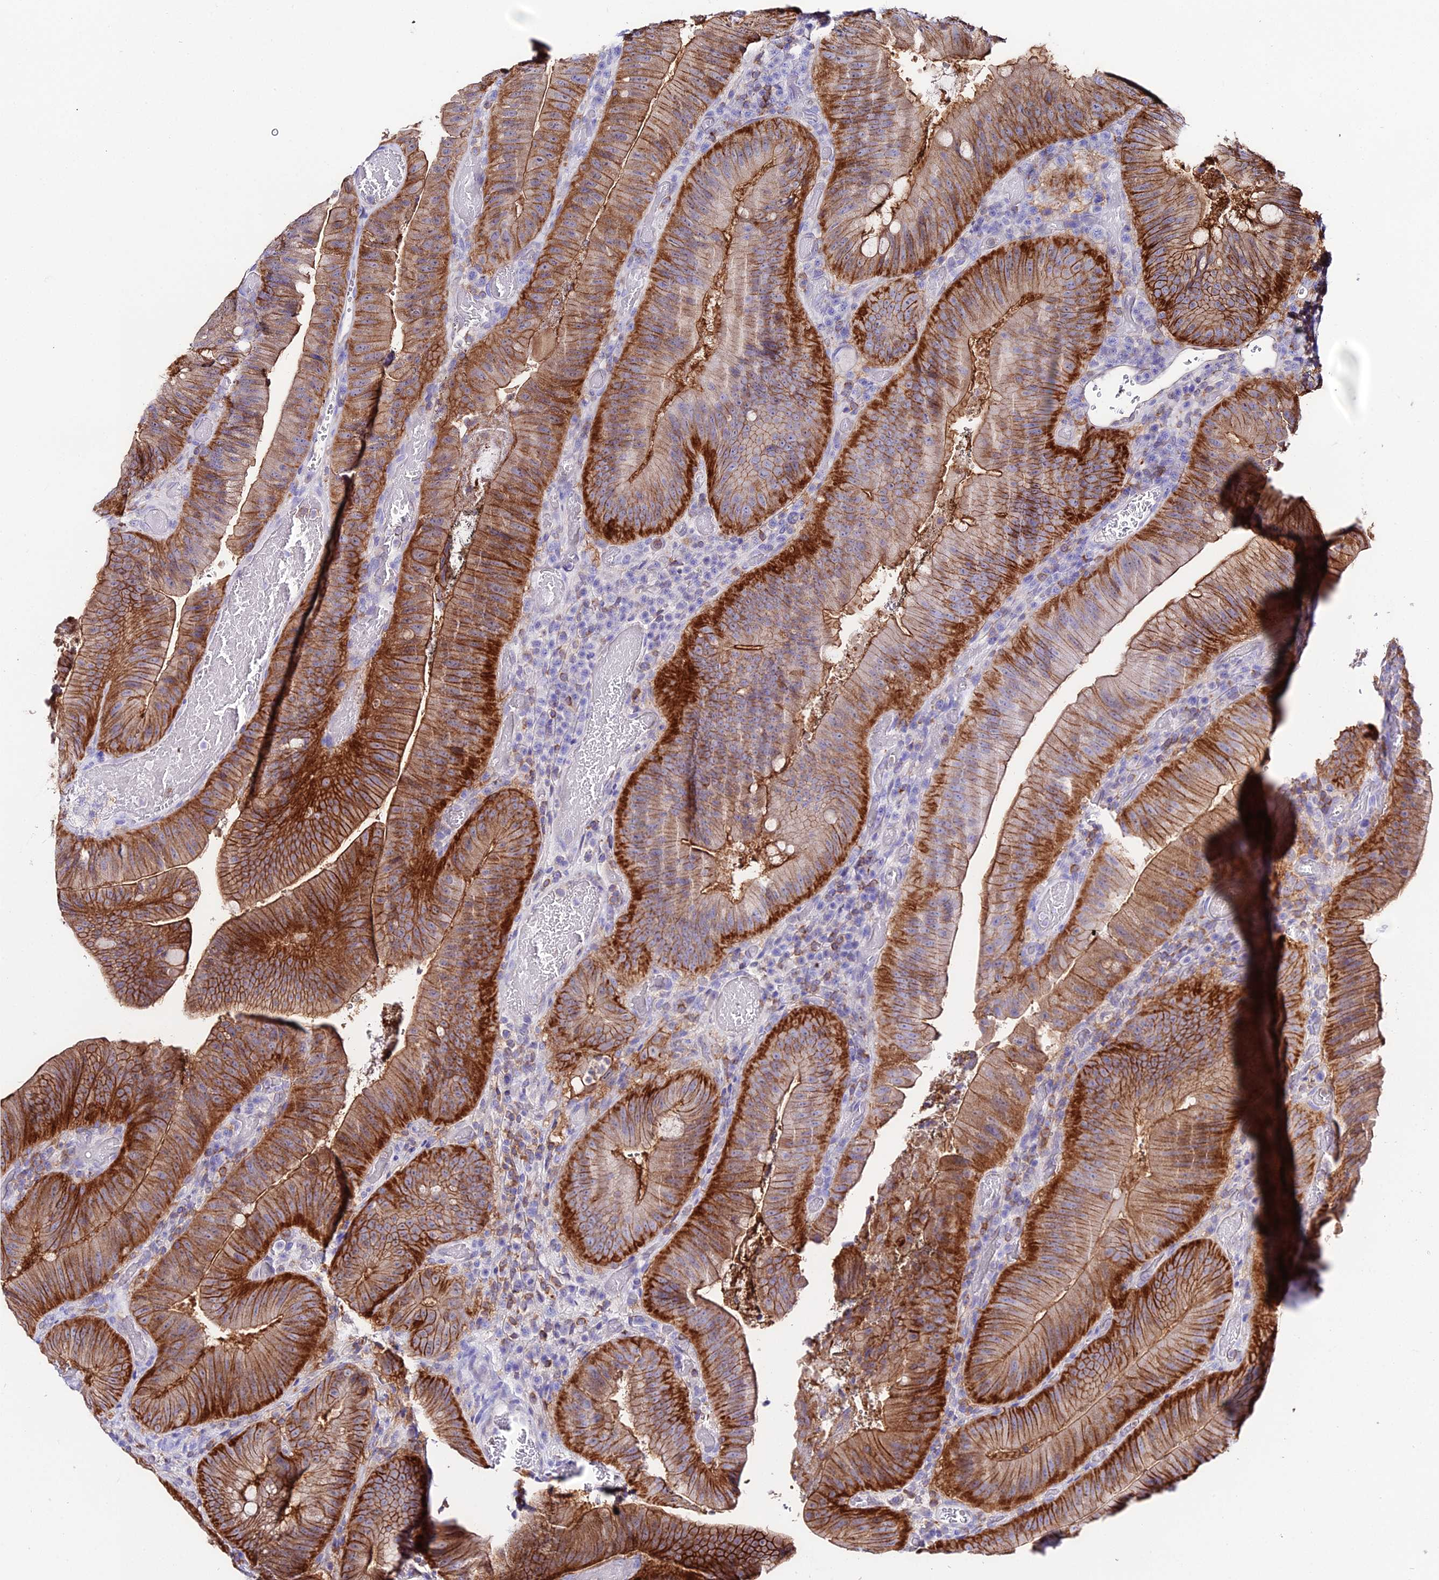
{"staining": {"intensity": "strong", "quantity": ">75%", "location": "cytoplasmic/membranous"}, "tissue": "colorectal cancer", "cell_type": "Tumor cells", "image_type": "cancer", "snomed": [{"axis": "morphology", "description": "Adenocarcinoma, NOS"}, {"axis": "topography", "description": "Colon"}], "caption": "IHC (DAB (3,3'-diaminobenzidine)) staining of colorectal cancer demonstrates strong cytoplasmic/membranous protein positivity in approximately >75% of tumor cells. (Brightfield microscopy of DAB IHC at high magnification).", "gene": "S100A16", "patient": {"sex": "female", "age": 43}}